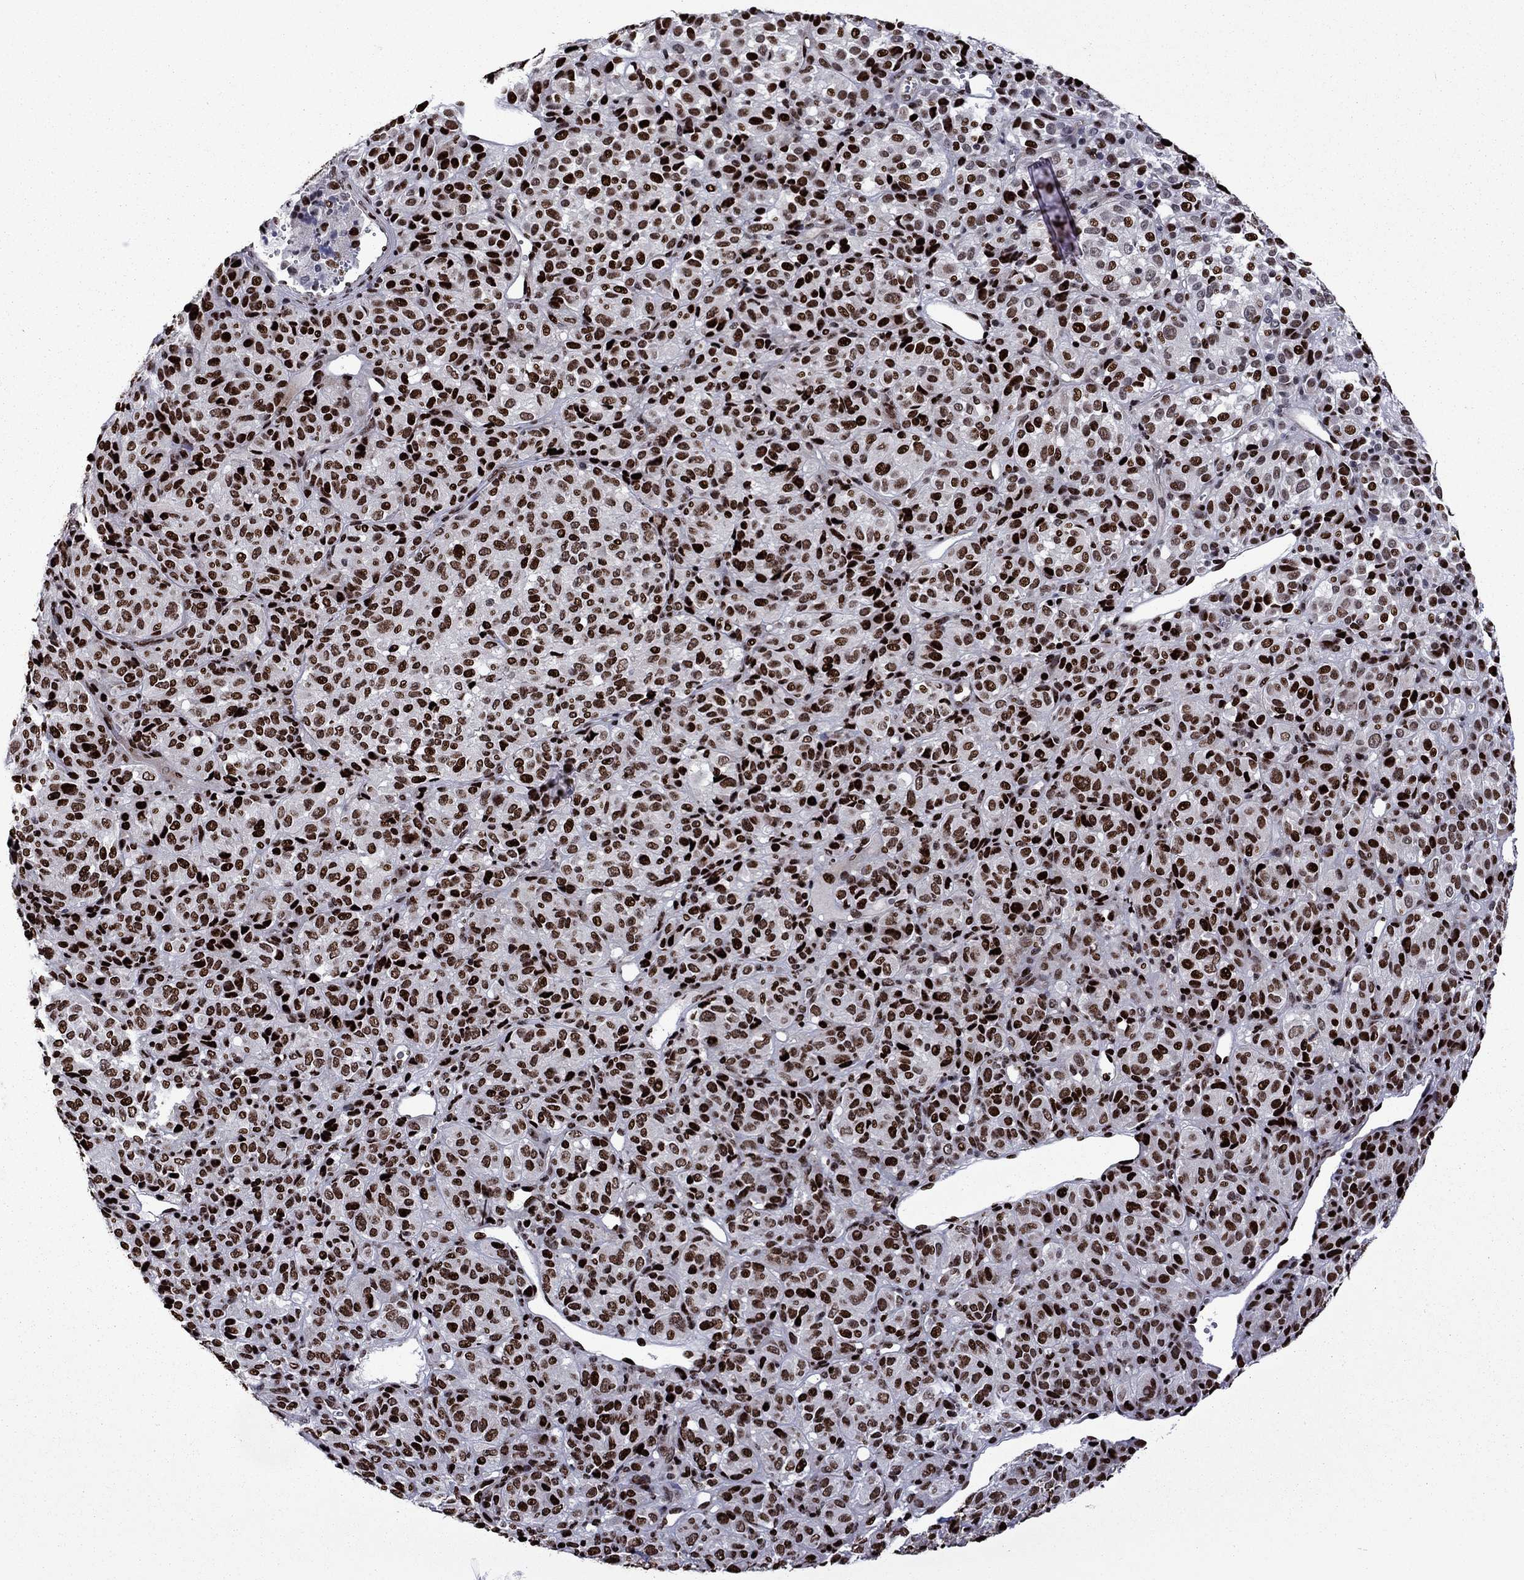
{"staining": {"intensity": "strong", "quantity": ">75%", "location": "nuclear"}, "tissue": "melanoma", "cell_type": "Tumor cells", "image_type": "cancer", "snomed": [{"axis": "morphology", "description": "Malignant melanoma, Metastatic site"}, {"axis": "topography", "description": "Brain"}], "caption": "IHC histopathology image of malignant melanoma (metastatic site) stained for a protein (brown), which displays high levels of strong nuclear staining in approximately >75% of tumor cells.", "gene": "LIMK1", "patient": {"sex": "female", "age": 56}}